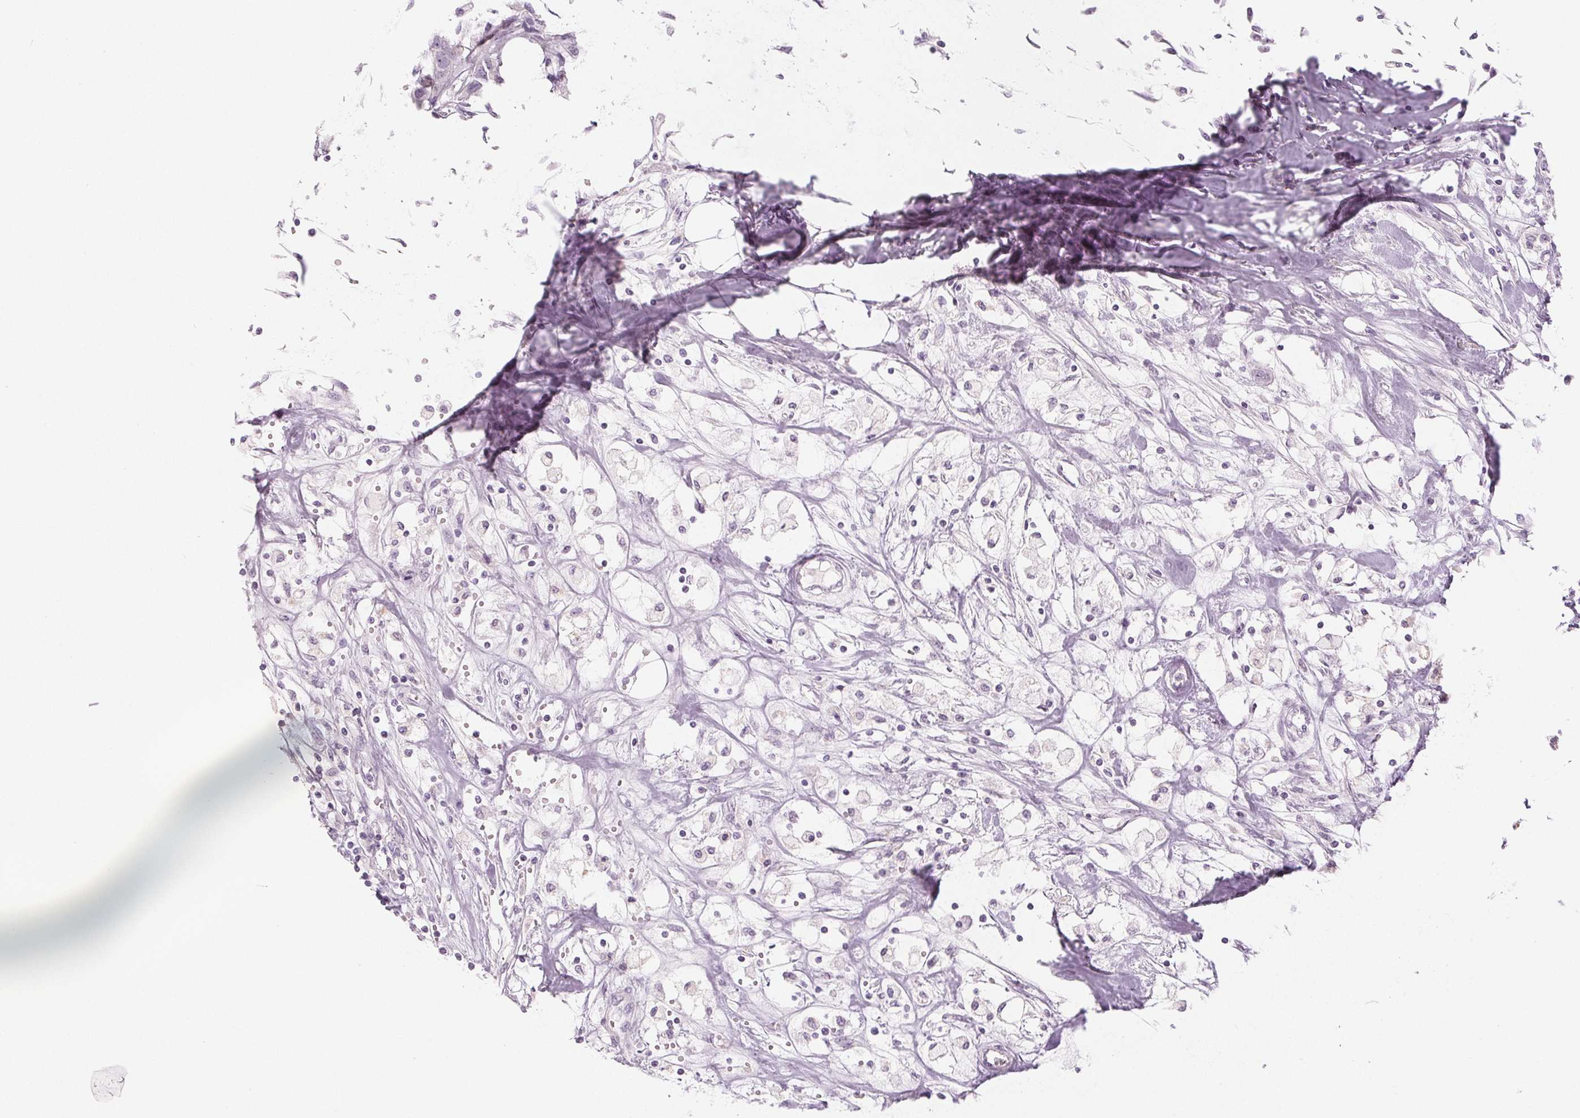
{"staining": {"intensity": "negative", "quantity": "none", "location": "none"}, "tissue": "breast cancer", "cell_type": "Tumor cells", "image_type": "cancer", "snomed": [{"axis": "morphology", "description": "Duct carcinoma"}, {"axis": "topography", "description": "Breast"}], "caption": "Breast cancer (infiltrating ductal carcinoma) was stained to show a protein in brown. There is no significant staining in tumor cells.", "gene": "EHHADH", "patient": {"sex": "female", "age": 80}}